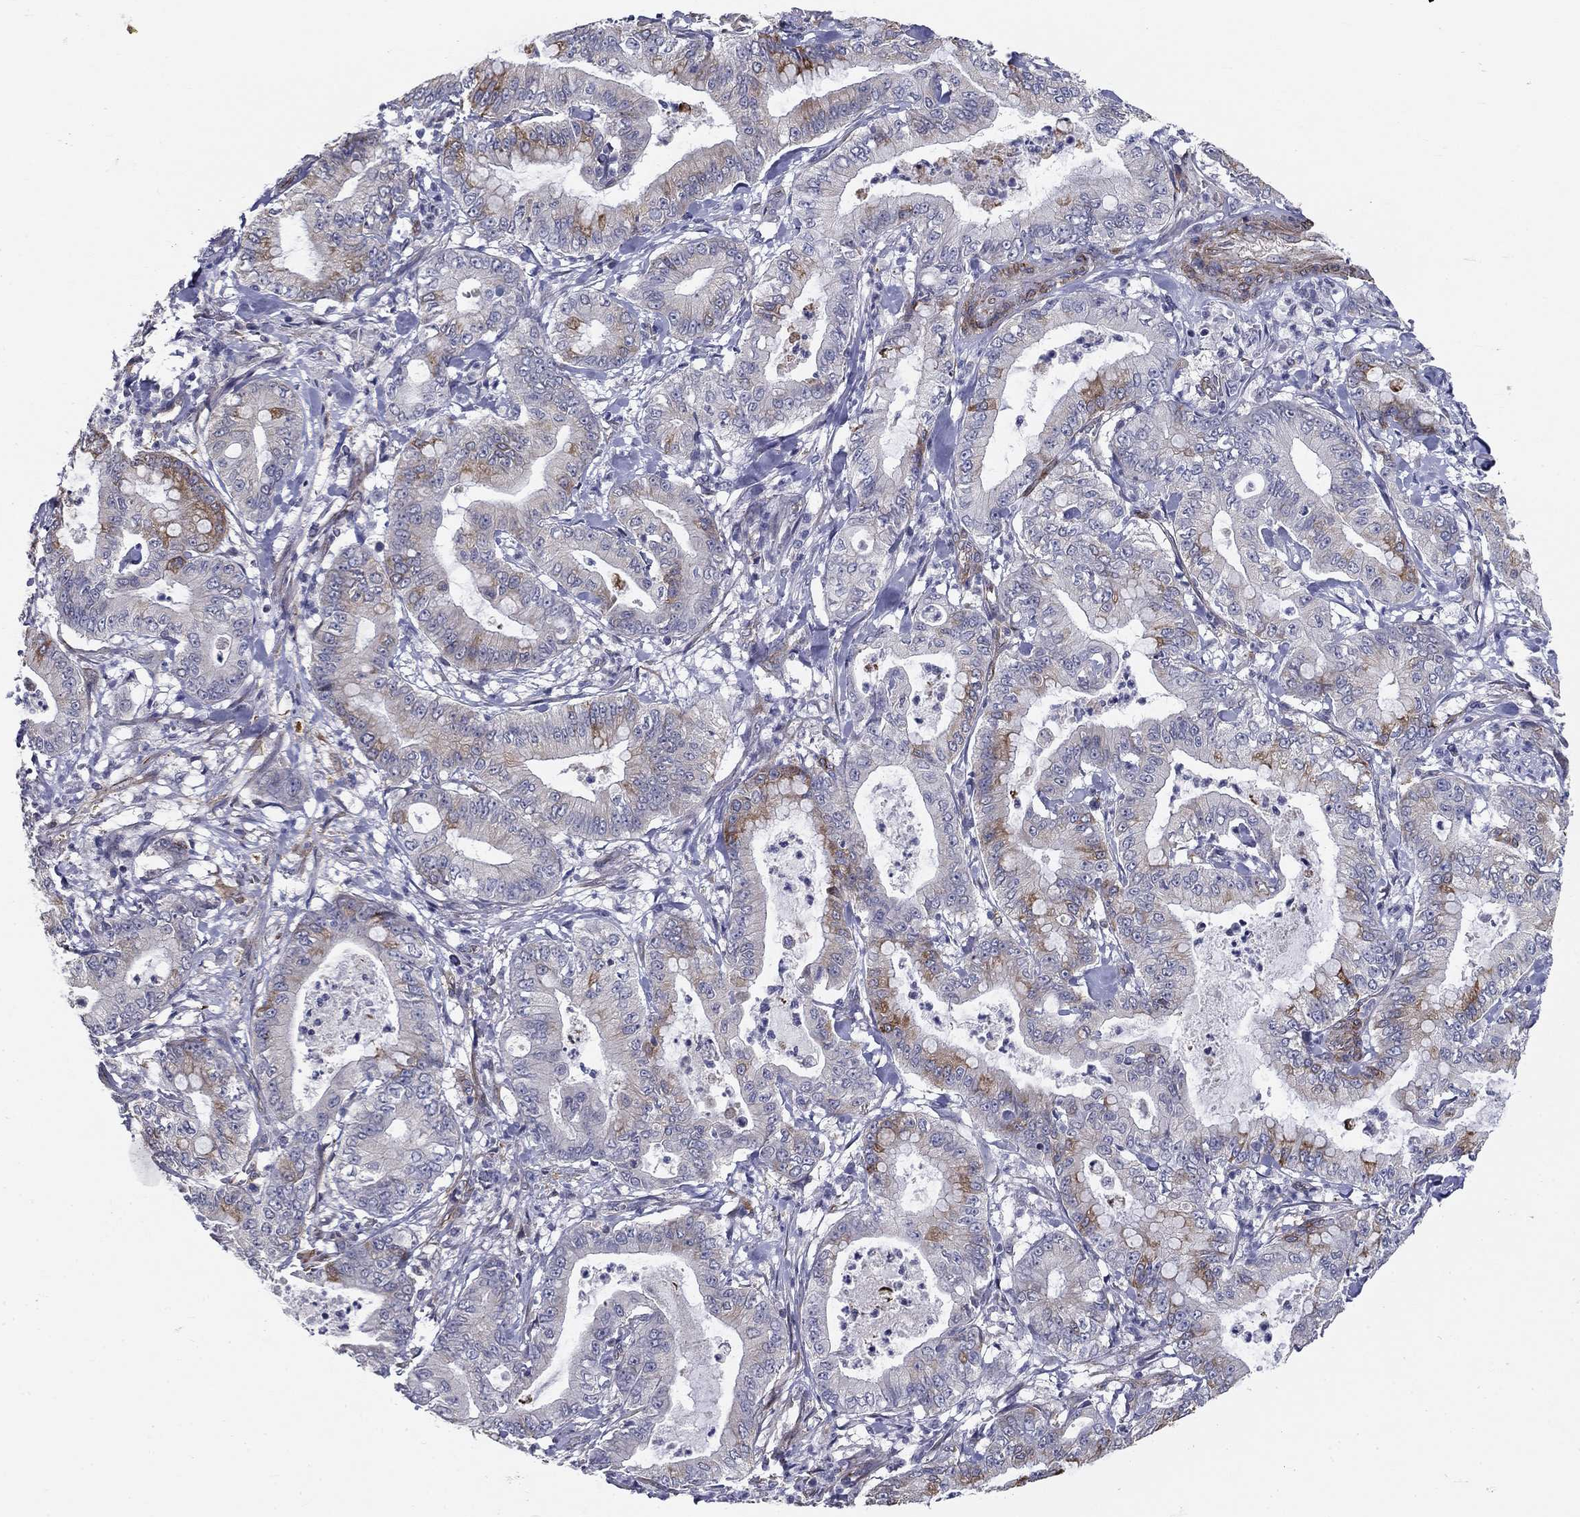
{"staining": {"intensity": "moderate", "quantity": "<25%", "location": "cytoplasmic/membranous"}, "tissue": "pancreatic cancer", "cell_type": "Tumor cells", "image_type": "cancer", "snomed": [{"axis": "morphology", "description": "Adenocarcinoma, NOS"}, {"axis": "topography", "description": "Pancreas"}], "caption": "Pancreatic cancer (adenocarcinoma) tissue demonstrates moderate cytoplasmic/membranous staining in approximately <25% of tumor cells The protein of interest is shown in brown color, while the nuclei are stained blue.", "gene": "SYNC", "patient": {"sex": "male", "age": 71}}